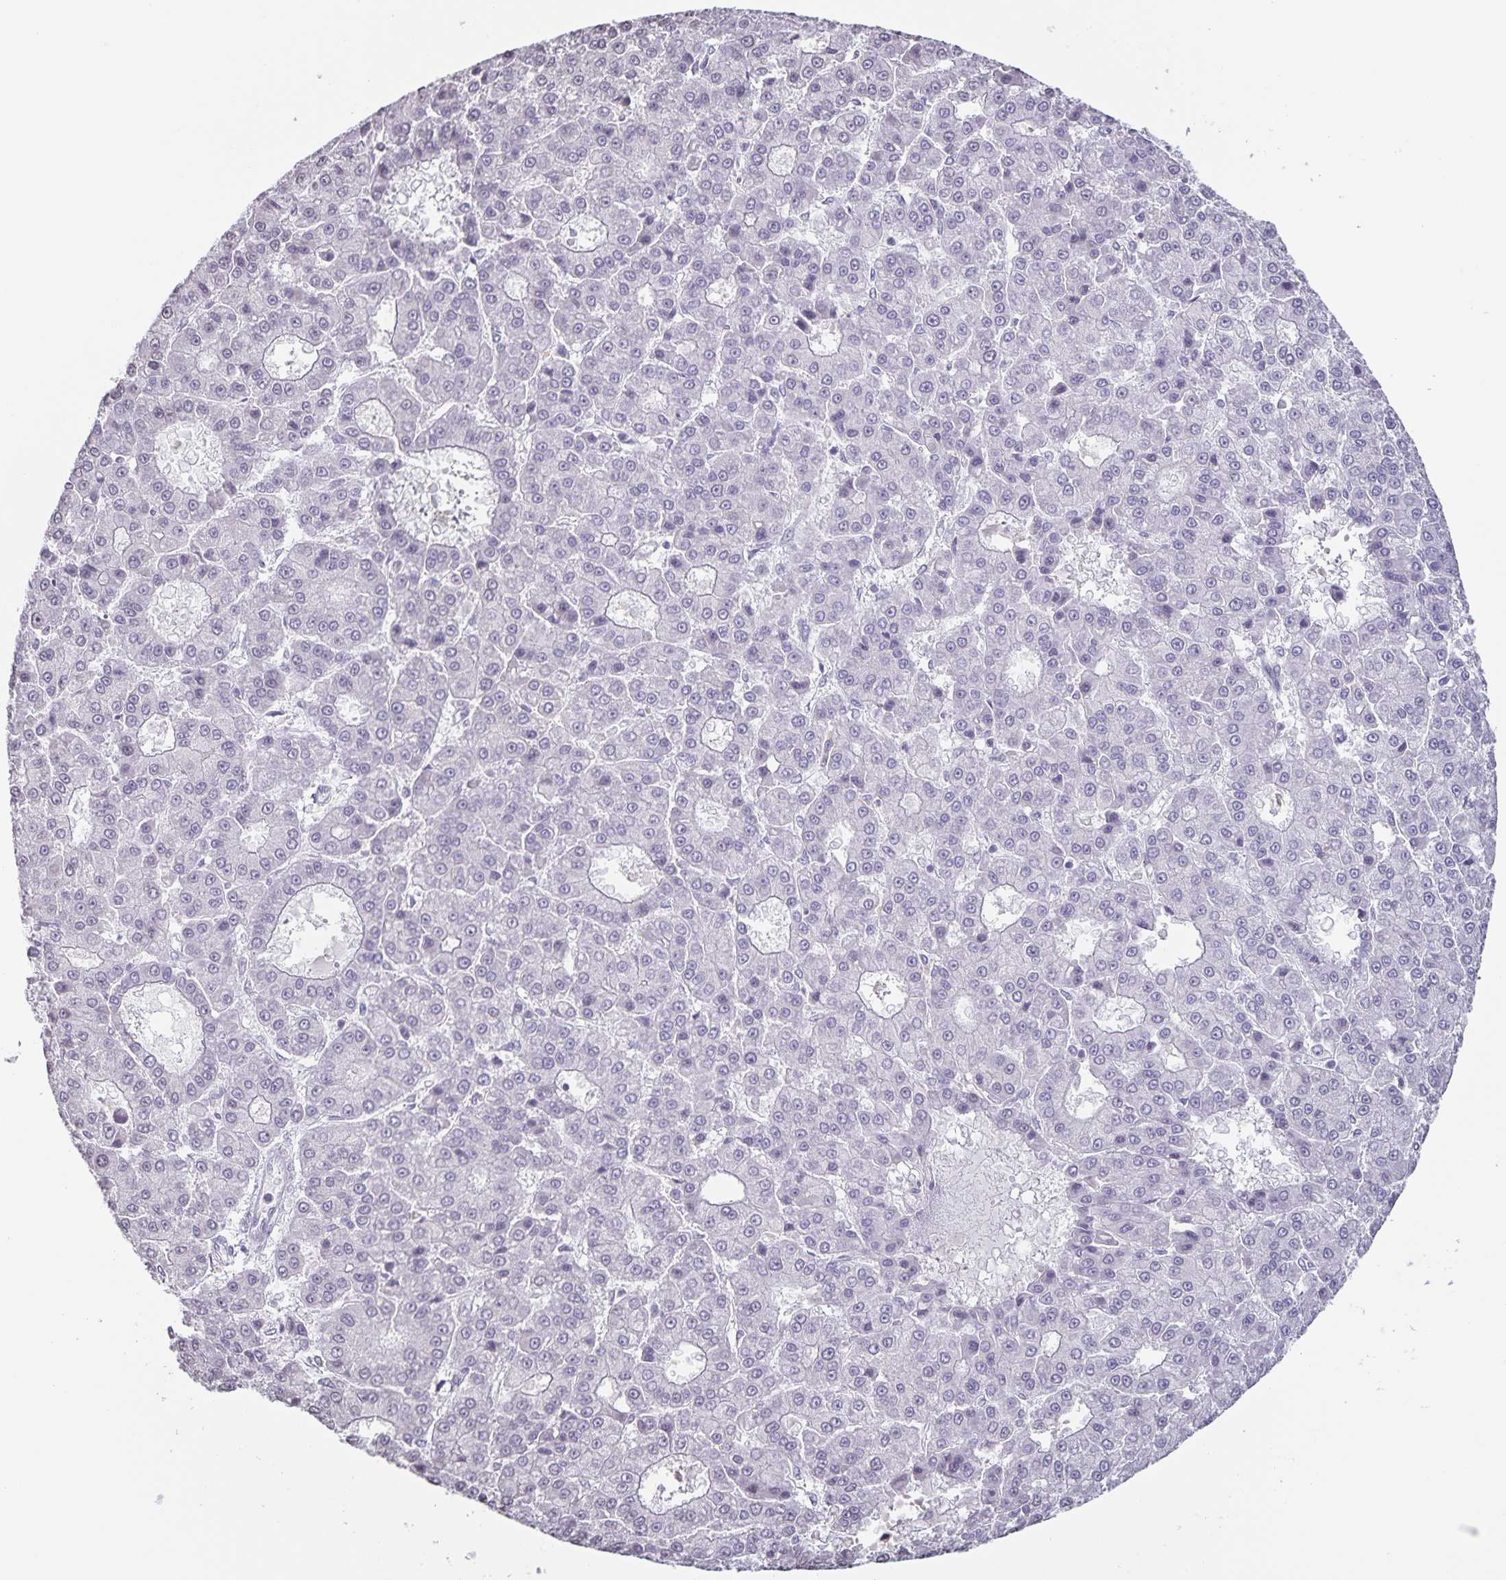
{"staining": {"intensity": "negative", "quantity": "none", "location": "none"}, "tissue": "liver cancer", "cell_type": "Tumor cells", "image_type": "cancer", "snomed": [{"axis": "morphology", "description": "Carcinoma, Hepatocellular, NOS"}, {"axis": "topography", "description": "Liver"}], "caption": "High magnification brightfield microscopy of hepatocellular carcinoma (liver) stained with DAB (brown) and counterstained with hematoxylin (blue): tumor cells show no significant staining.", "gene": "AQP4", "patient": {"sex": "male", "age": 70}}